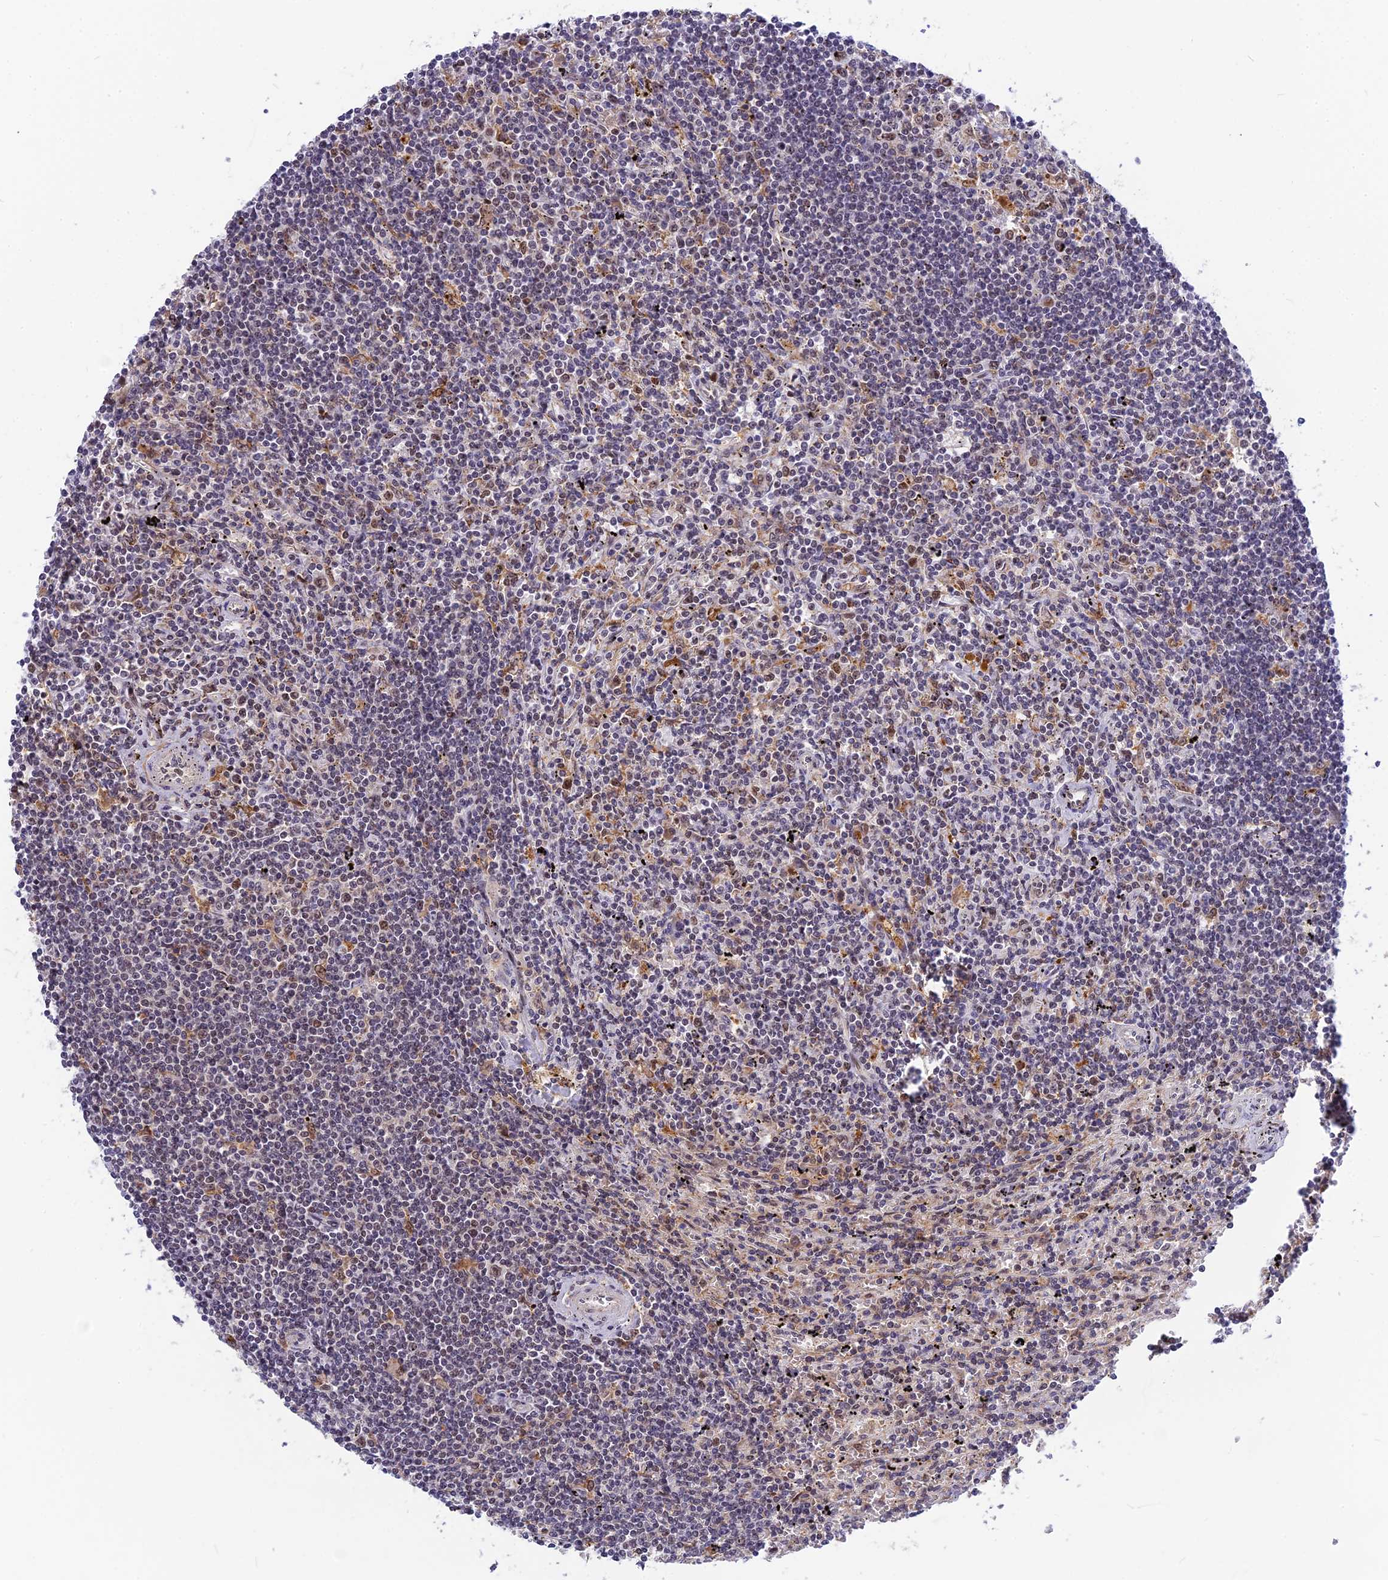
{"staining": {"intensity": "negative", "quantity": "none", "location": "none"}, "tissue": "lymphoma", "cell_type": "Tumor cells", "image_type": "cancer", "snomed": [{"axis": "morphology", "description": "Malignant lymphoma, non-Hodgkin's type, Low grade"}, {"axis": "topography", "description": "Spleen"}], "caption": "Malignant lymphoma, non-Hodgkin's type (low-grade) was stained to show a protein in brown. There is no significant staining in tumor cells. (DAB immunohistochemistry (IHC), high magnification).", "gene": "CMC1", "patient": {"sex": "male", "age": 76}}